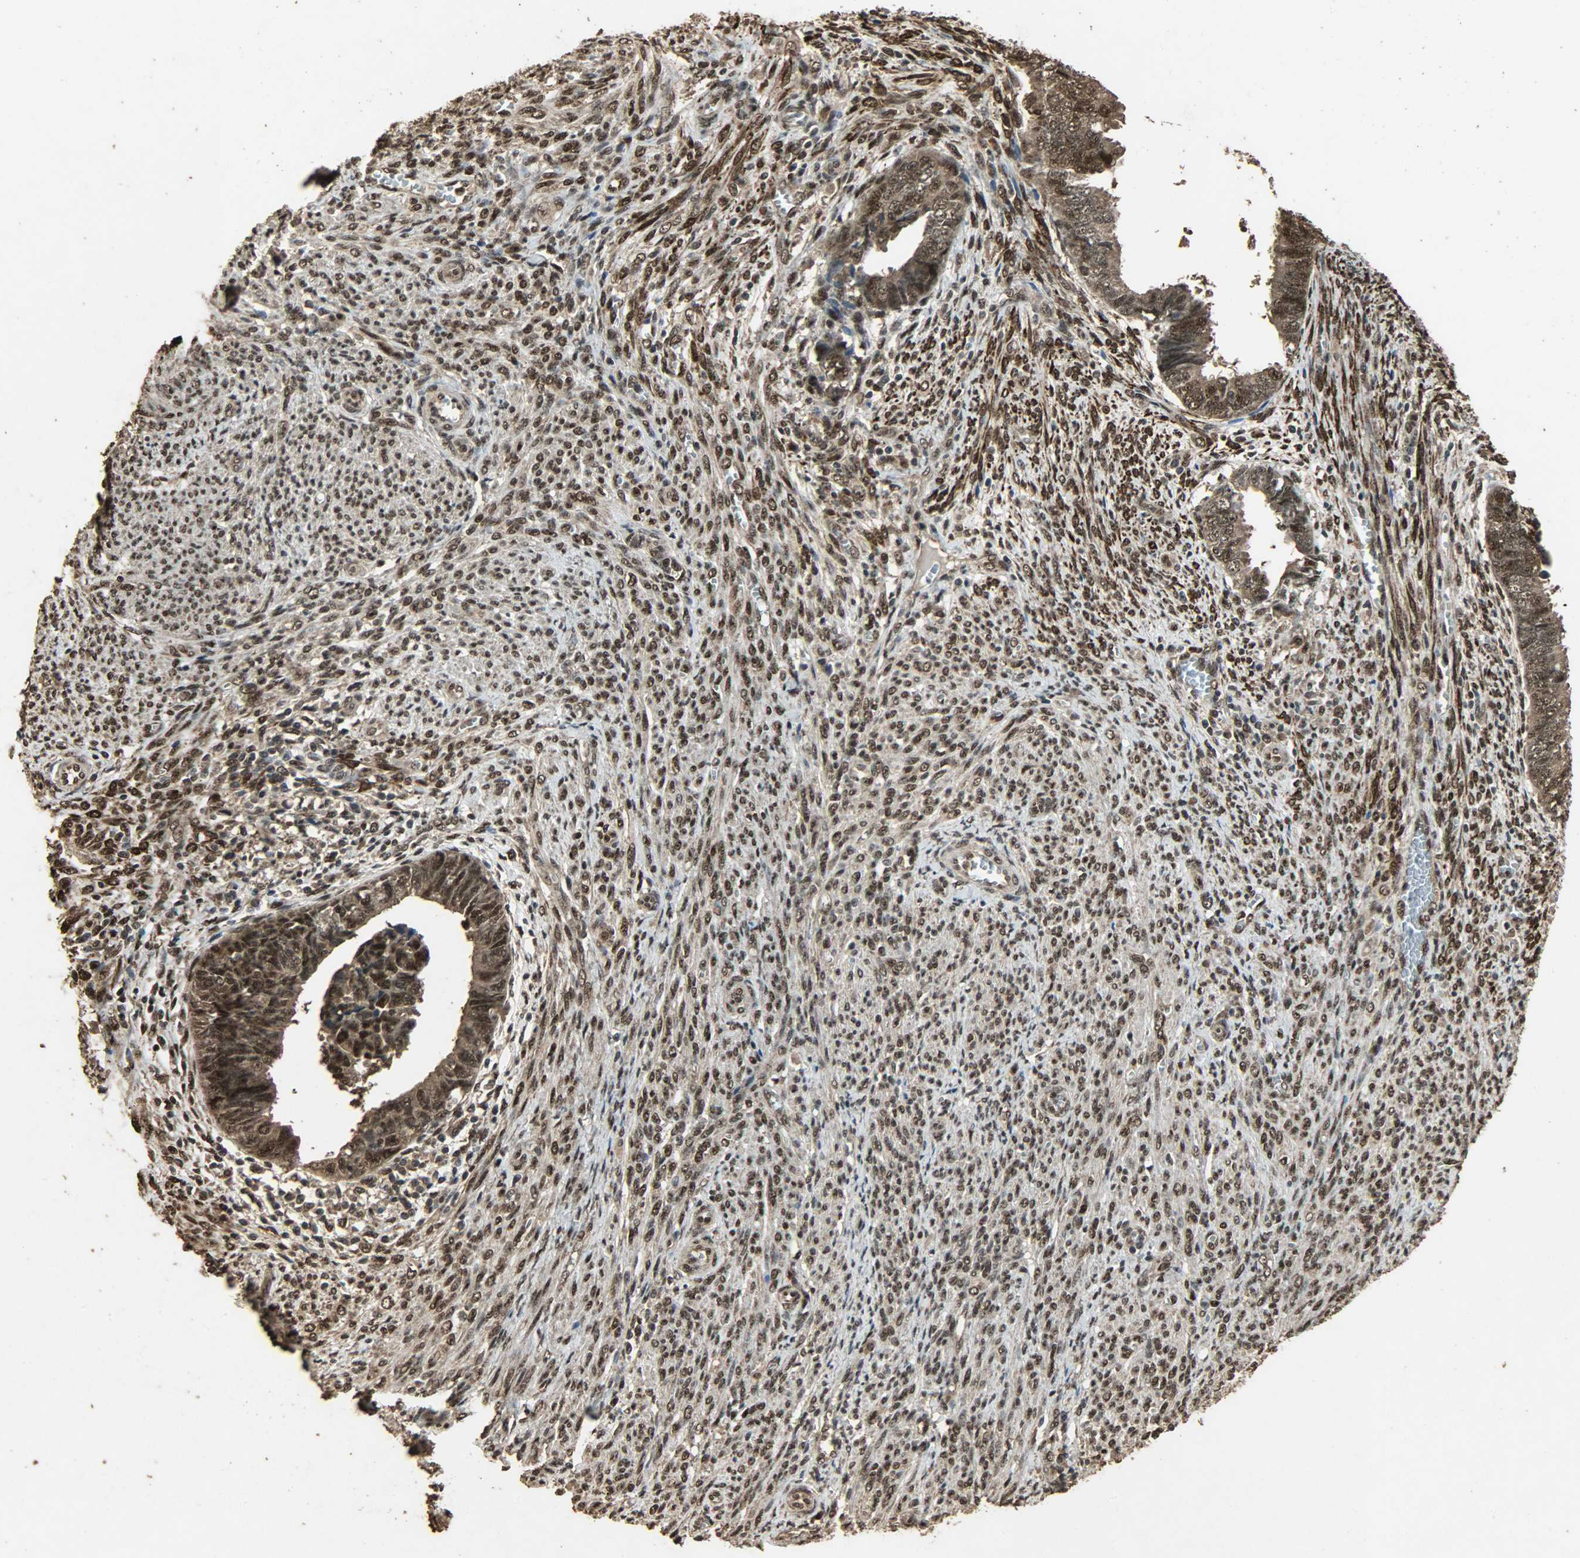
{"staining": {"intensity": "strong", "quantity": ">75%", "location": "cytoplasmic/membranous,nuclear"}, "tissue": "endometrial cancer", "cell_type": "Tumor cells", "image_type": "cancer", "snomed": [{"axis": "morphology", "description": "Adenocarcinoma, NOS"}, {"axis": "topography", "description": "Endometrium"}], "caption": "Protein staining by immunohistochemistry demonstrates strong cytoplasmic/membranous and nuclear expression in approximately >75% of tumor cells in endometrial cancer (adenocarcinoma).", "gene": "CCNT2", "patient": {"sex": "female", "age": 75}}